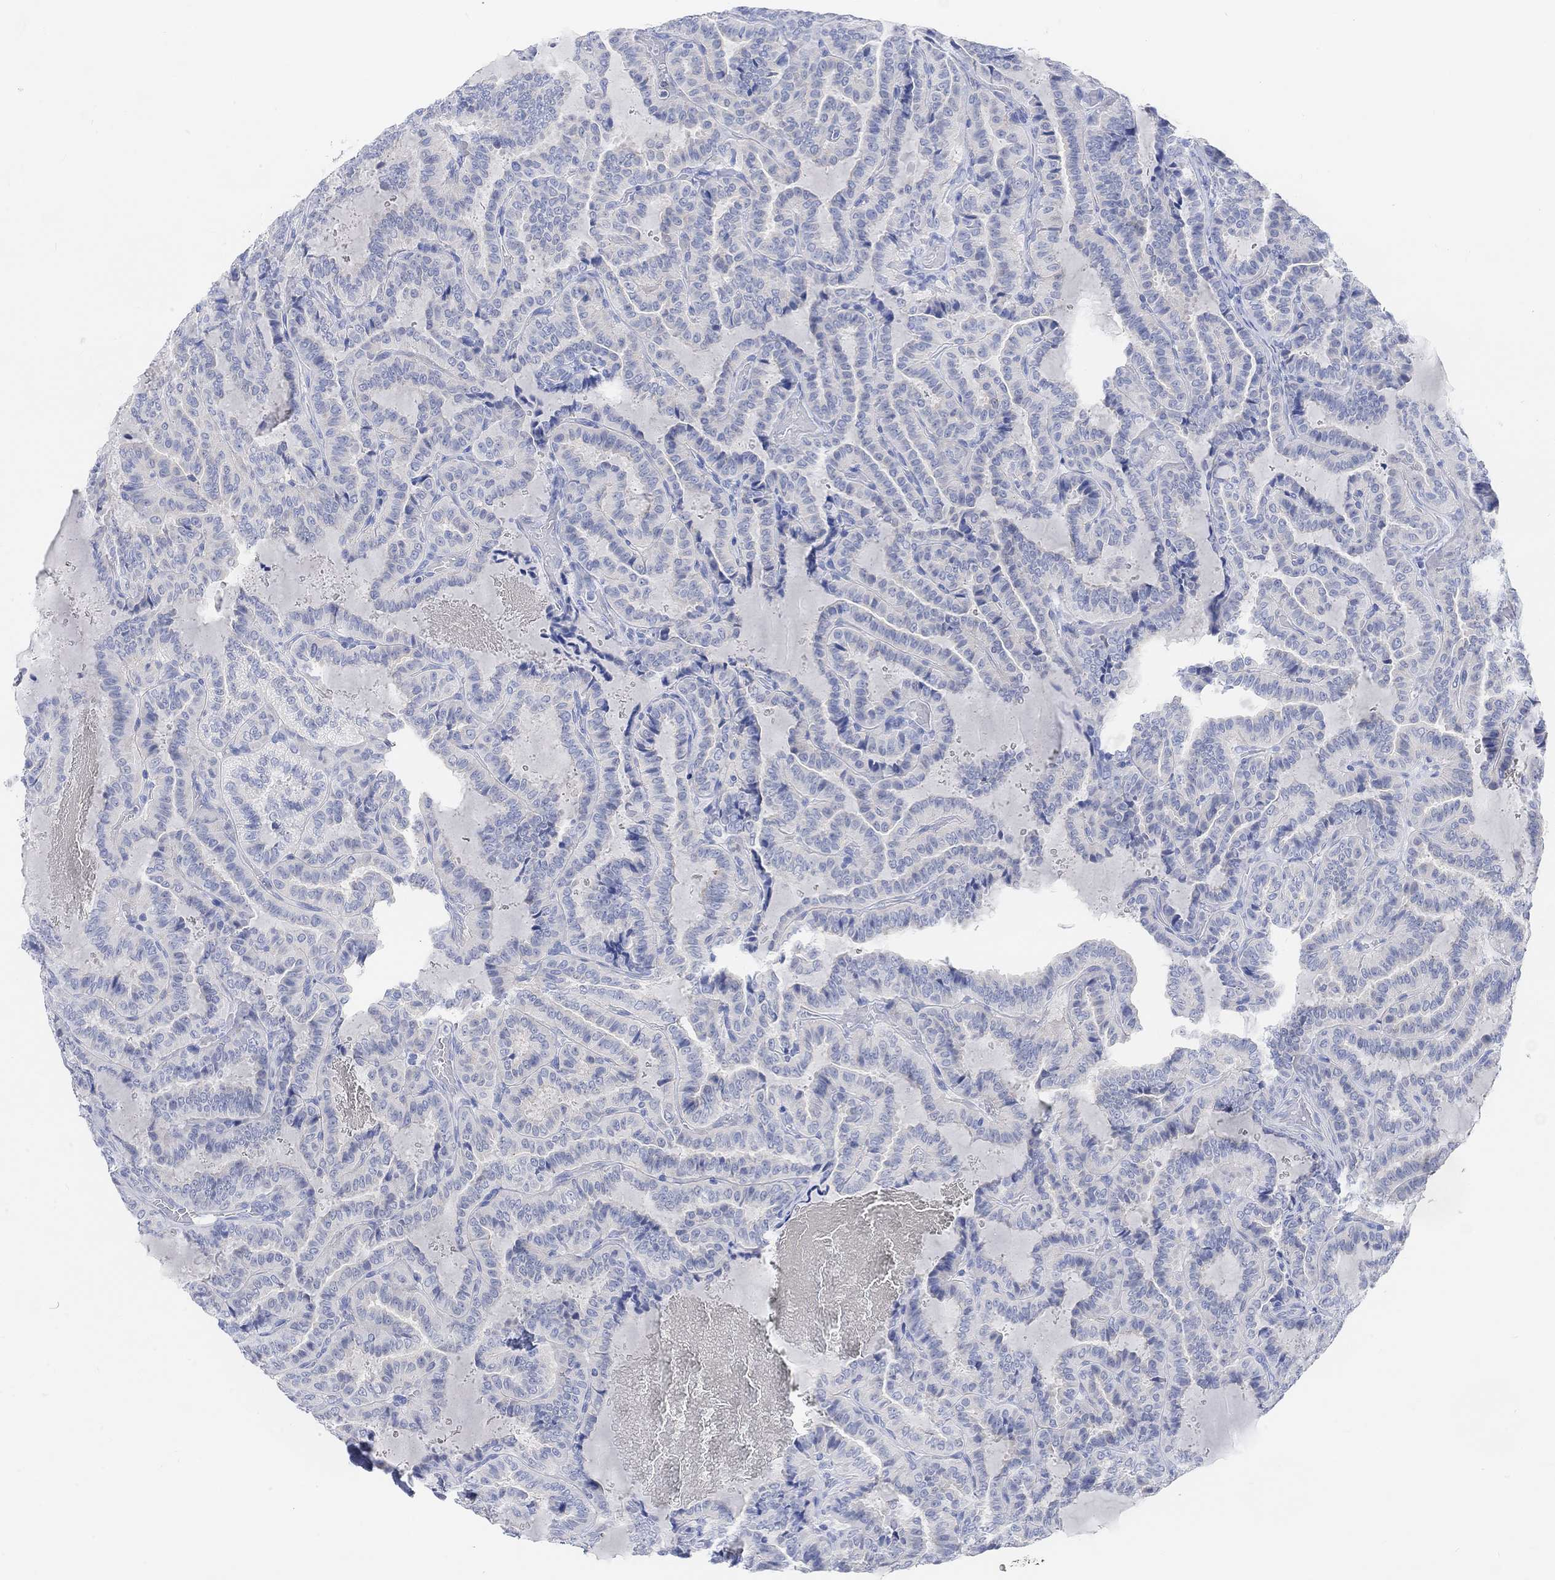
{"staining": {"intensity": "negative", "quantity": "none", "location": "none"}, "tissue": "thyroid cancer", "cell_type": "Tumor cells", "image_type": "cancer", "snomed": [{"axis": "morphology", "description": "Papillary adenocarcinoma, NOS"}, {"axis": "topography", "description": "Thyroid gland"}], "caption": "Tumor cells show no significant protein staining in papillary adenocarcinoma (thyroid).", "gene": "ENO4", "patient": {"sex": "female", "age": 39}}